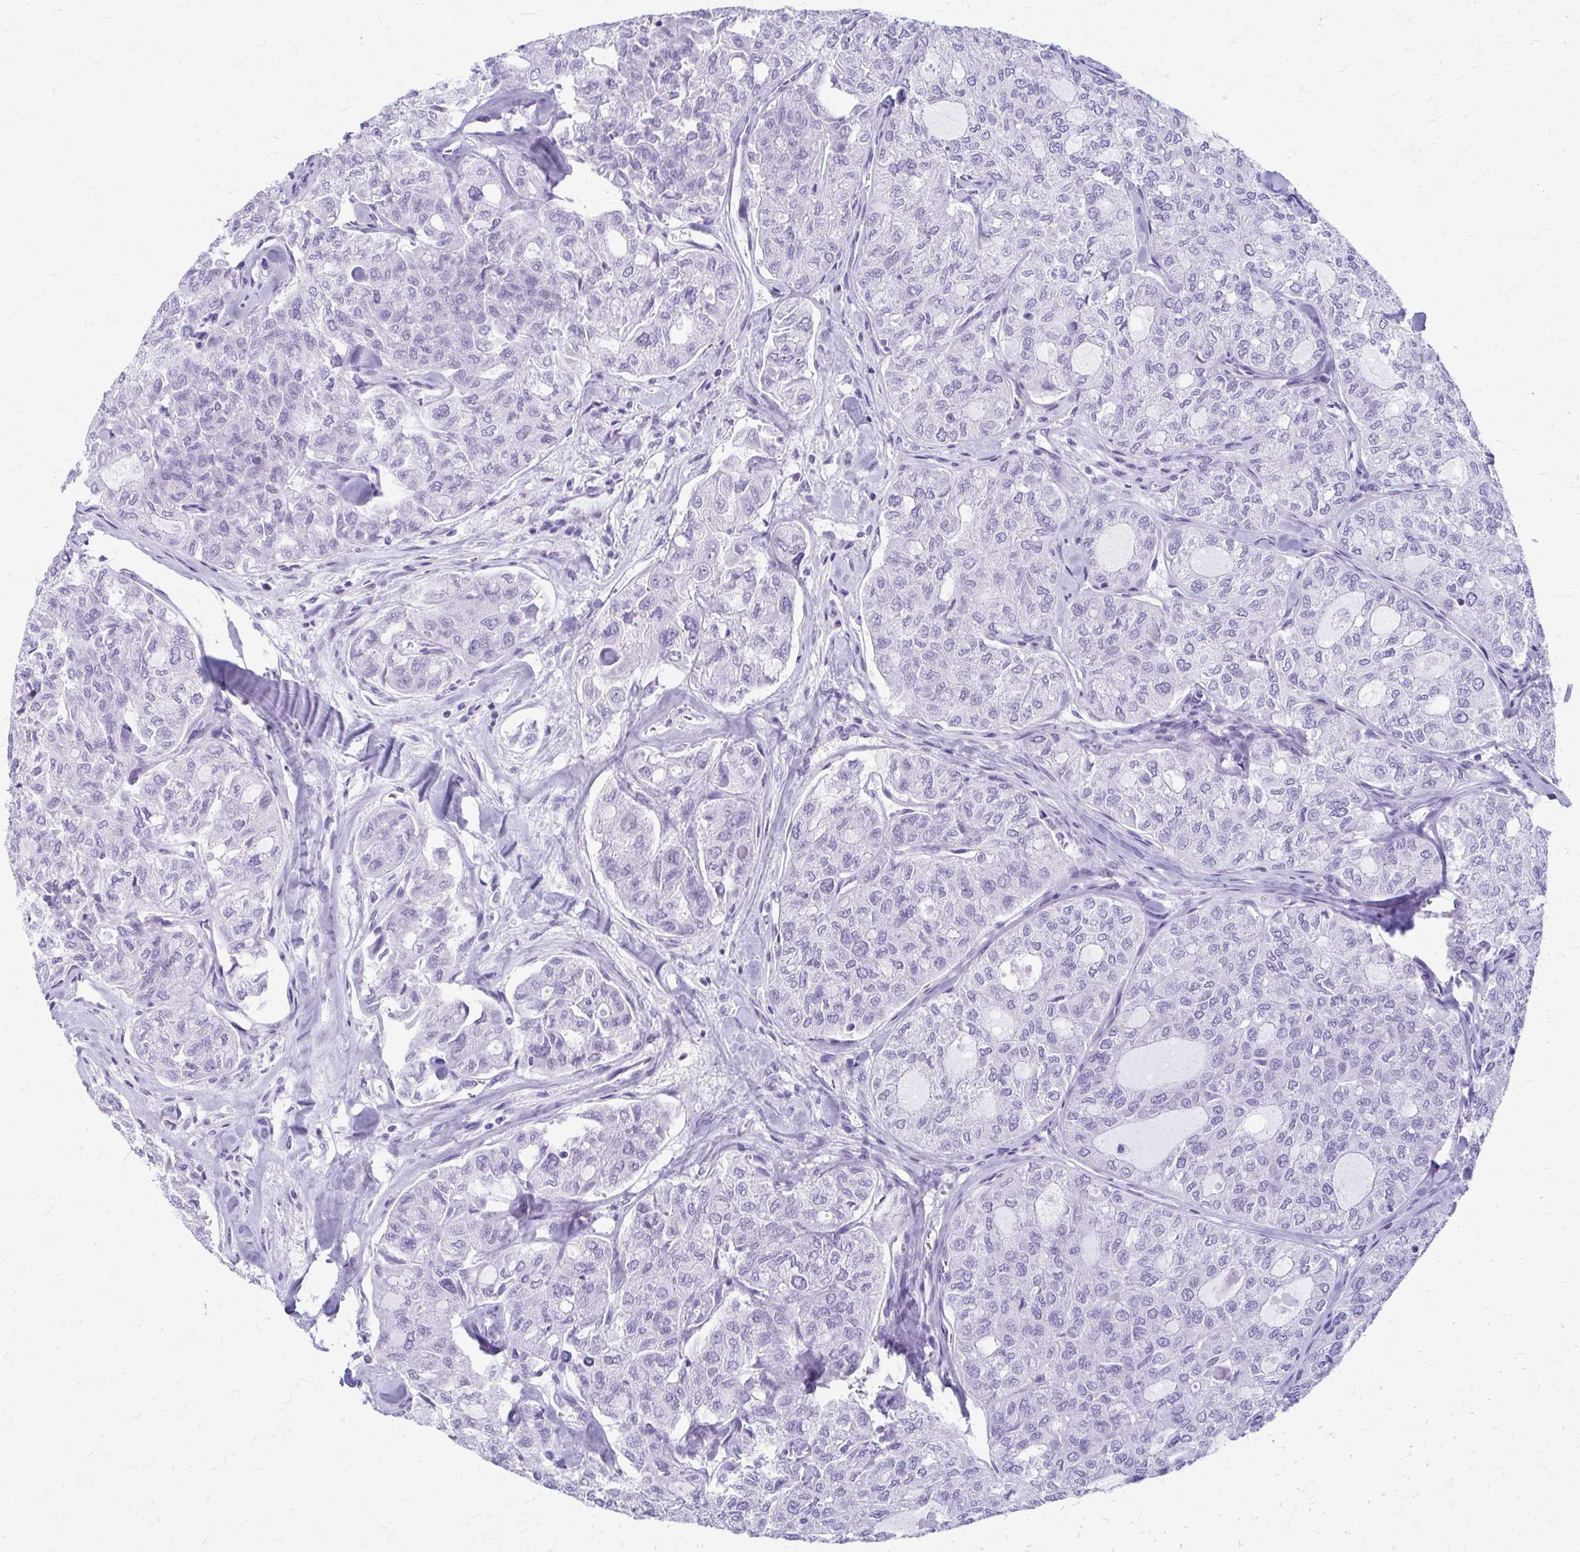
{"staining": {"intensity": "negative", "quantity": "none", "location": "none"}, "tissue": "thyroid cancer", "cell_type": "Tumor cells", "image_type": "cancer", "snomed": [{"axis": "morphology", "description": "Follicular adenoma carcinoma, NOS"}, {"axis": "topography", "description": "Thyroid gland"}], "caption": "Immunohistochemistry (IHC) of thyroid follicular adenoma carcinoma shows no expression in tumor cells. (DAB immunohistochemistry with hematoxylin counter stain).", "gene": "CELF5", "patient": {"sex": "male", "age": 75}}